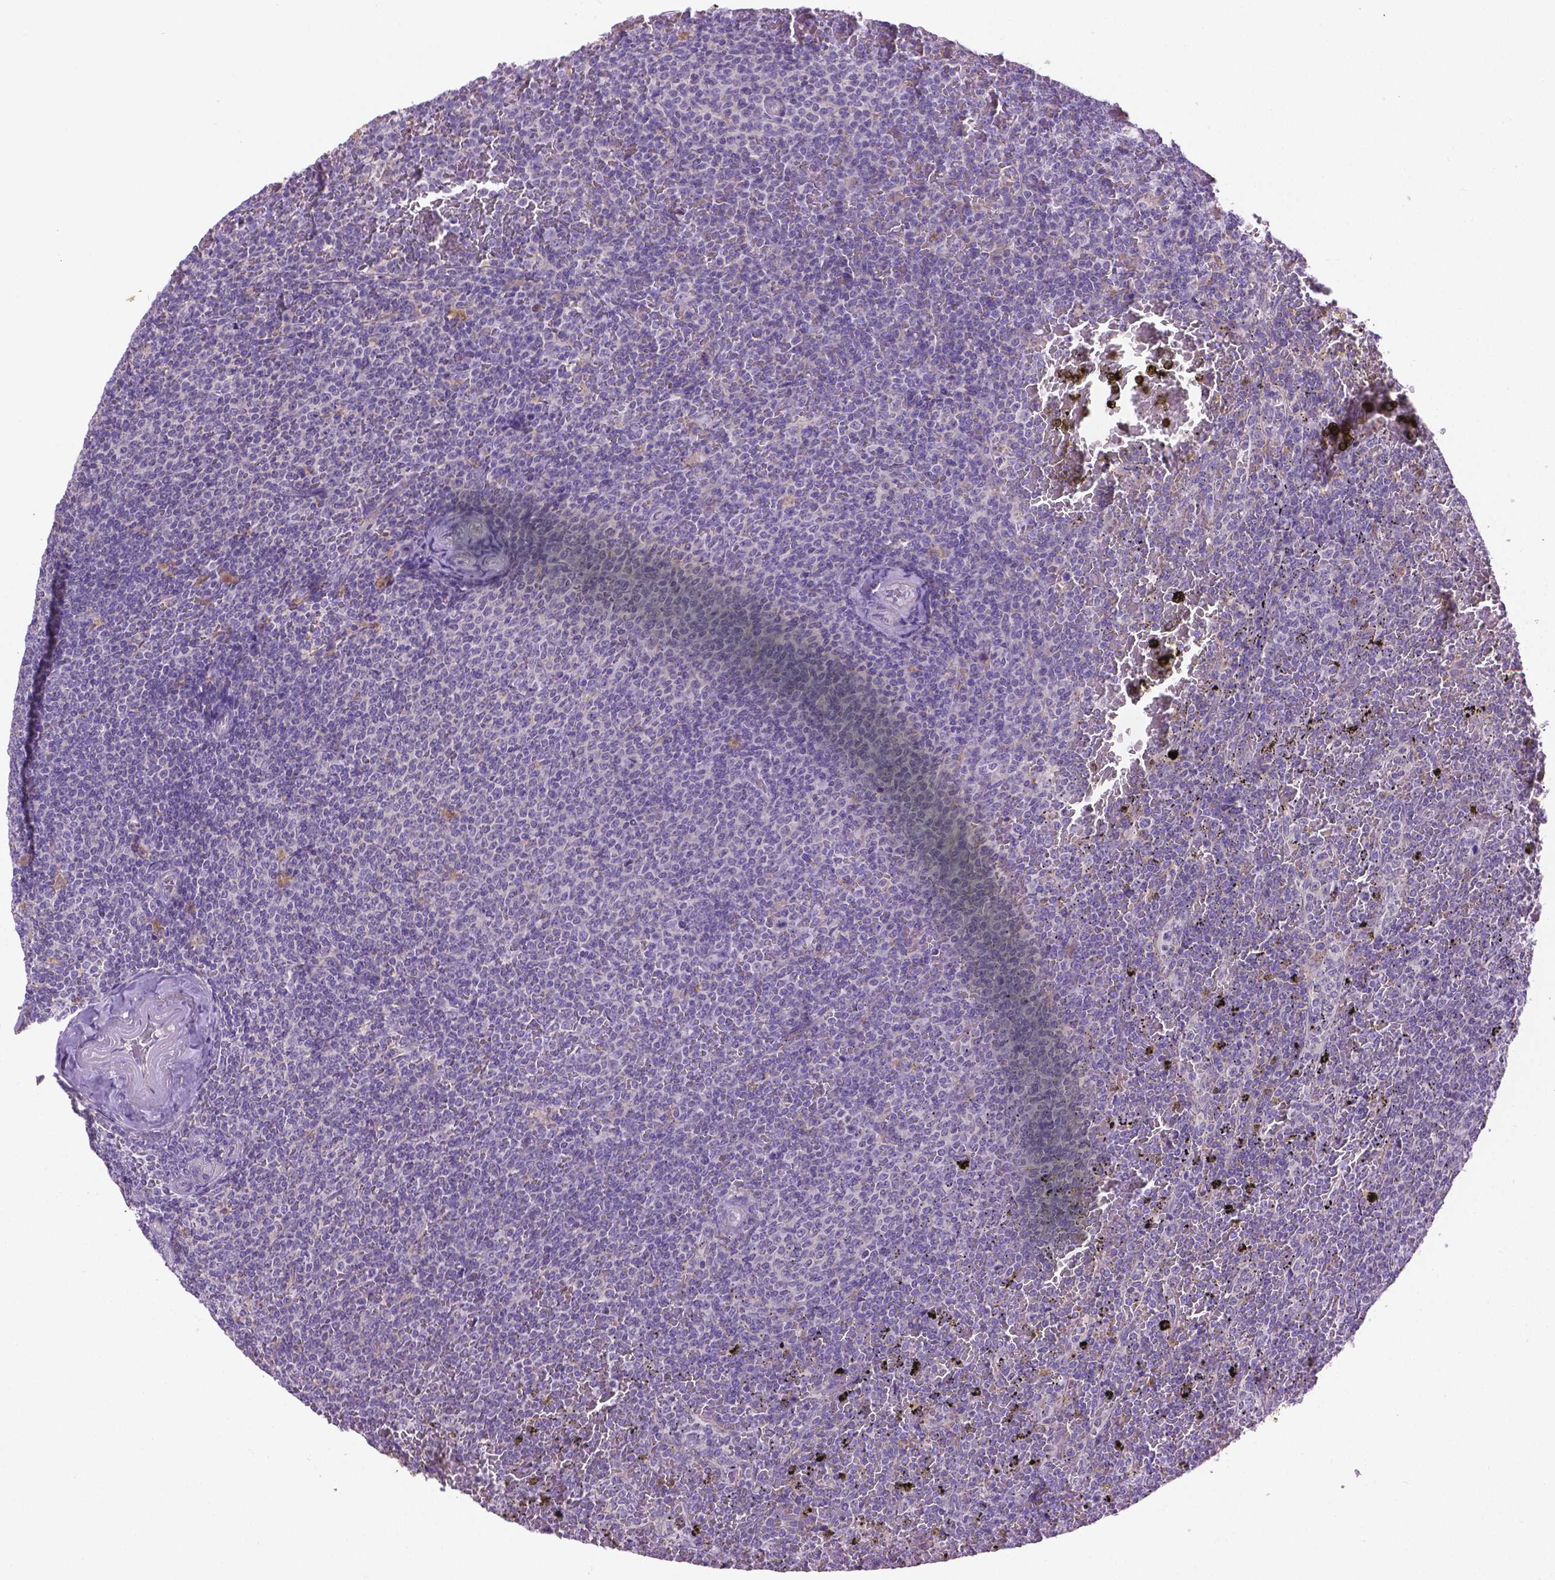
{"staining": {"intensity": "negative", "quantity": "none", "location": "none"}, "tissue": "lymphoma", "cell_type": "Tumor cells", "image_type": "cancer", "snomed": [{"axis": "morphology", "description": "Malignant lymphoma, non-Hodgkin's type, Low grade"}, {"axis": "topography", "description": "Spleen"}], "caption": "This is an immunohistochemistry (IHC) histopathology image of human lymphoma. There is no expression in tumor cells.", "gene": "CDH7", "patient": {"sex": "female", "age": 77}}